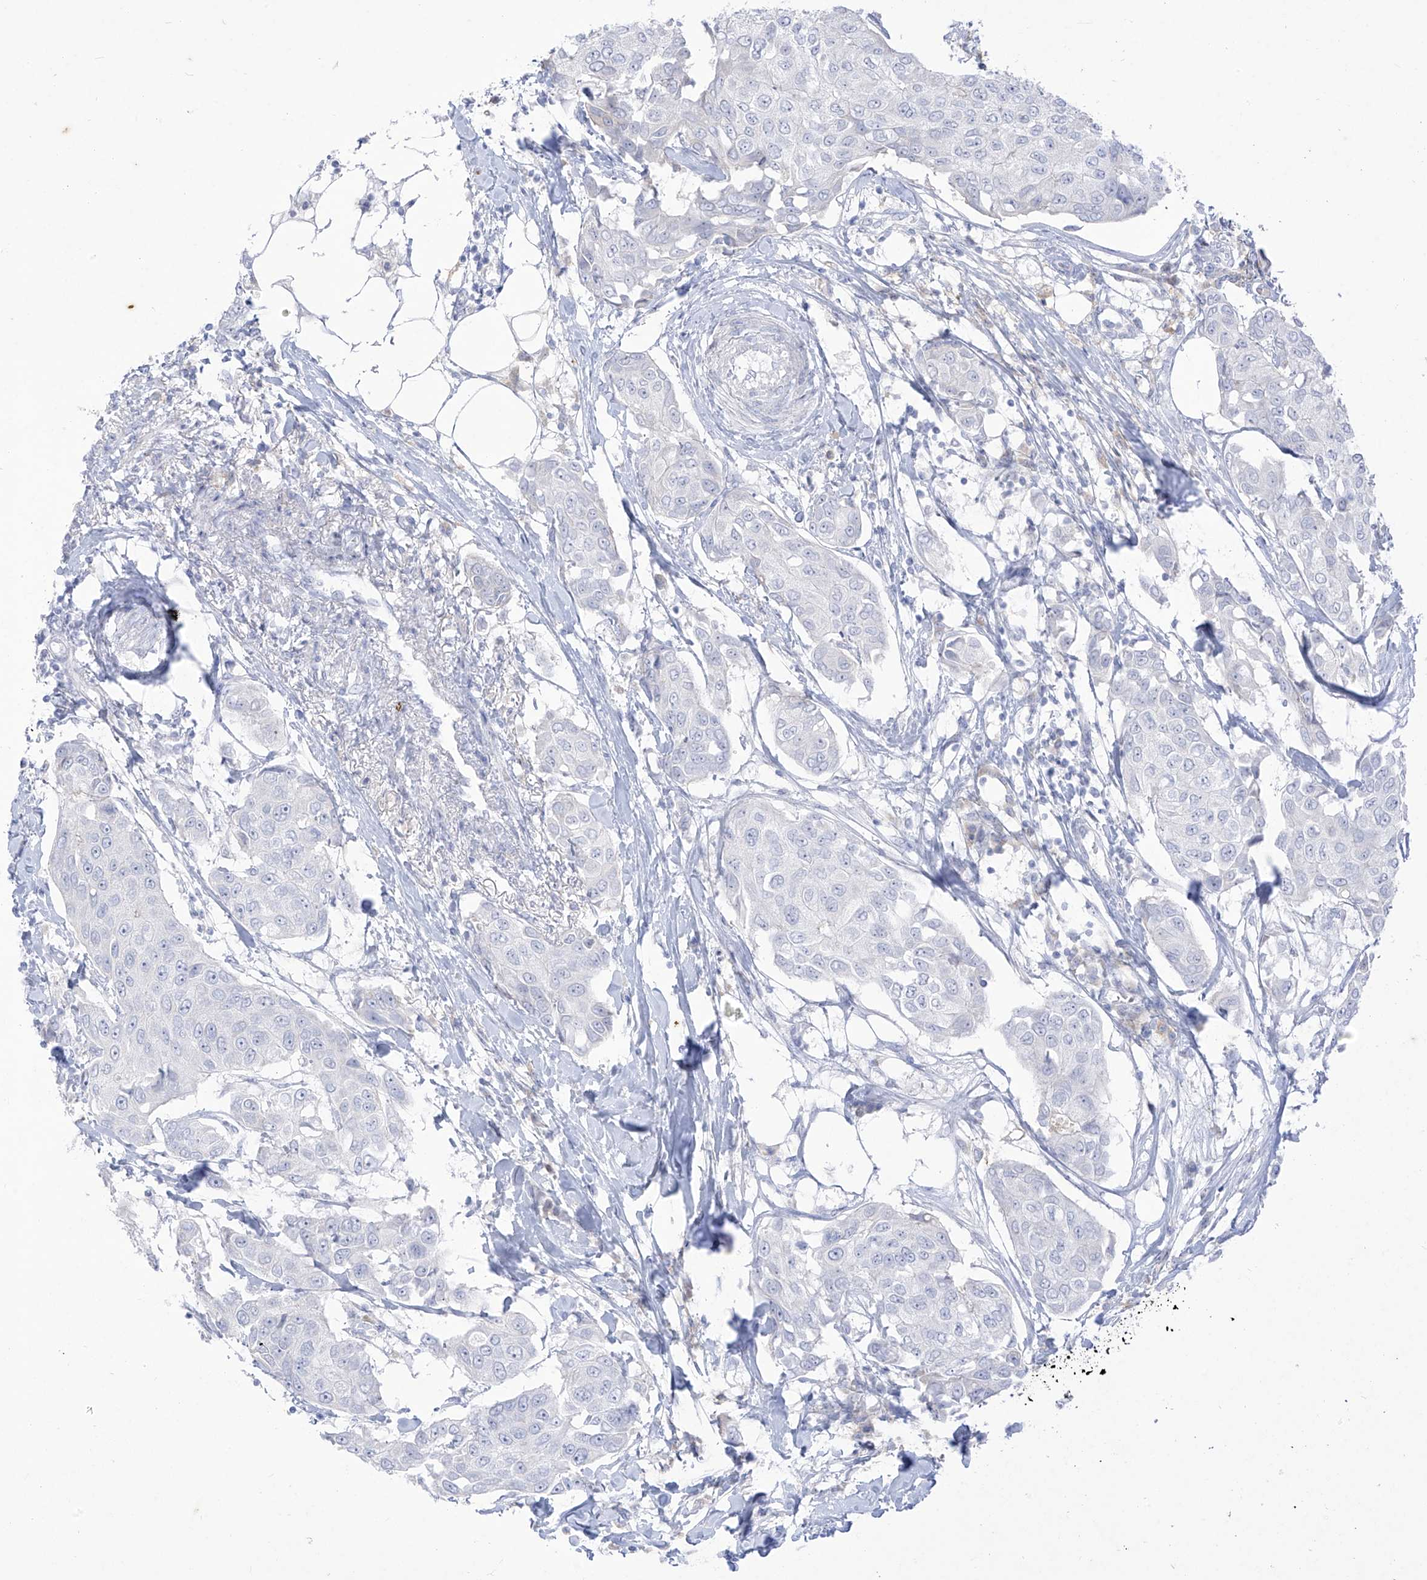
{"staining": {"intensity": "negative", "quantity": "none", "location": "none"}, "tissue": "breast cancer", "cell_type": "Tumor cells", "image_type": "cancer", "snomed": [{"axis": "morphology", "description": "Duct carcinoma"}, {"axis": "topography", "description": "Breast"}], "caption": "Immunohistochemistry photomicrograph of breast invasive ductal carcinoma stained for a protein (brown), which shows no positivity in tumor cells.", "gene": "TGM4", "patient": {"sex": "female", "age": 80}}